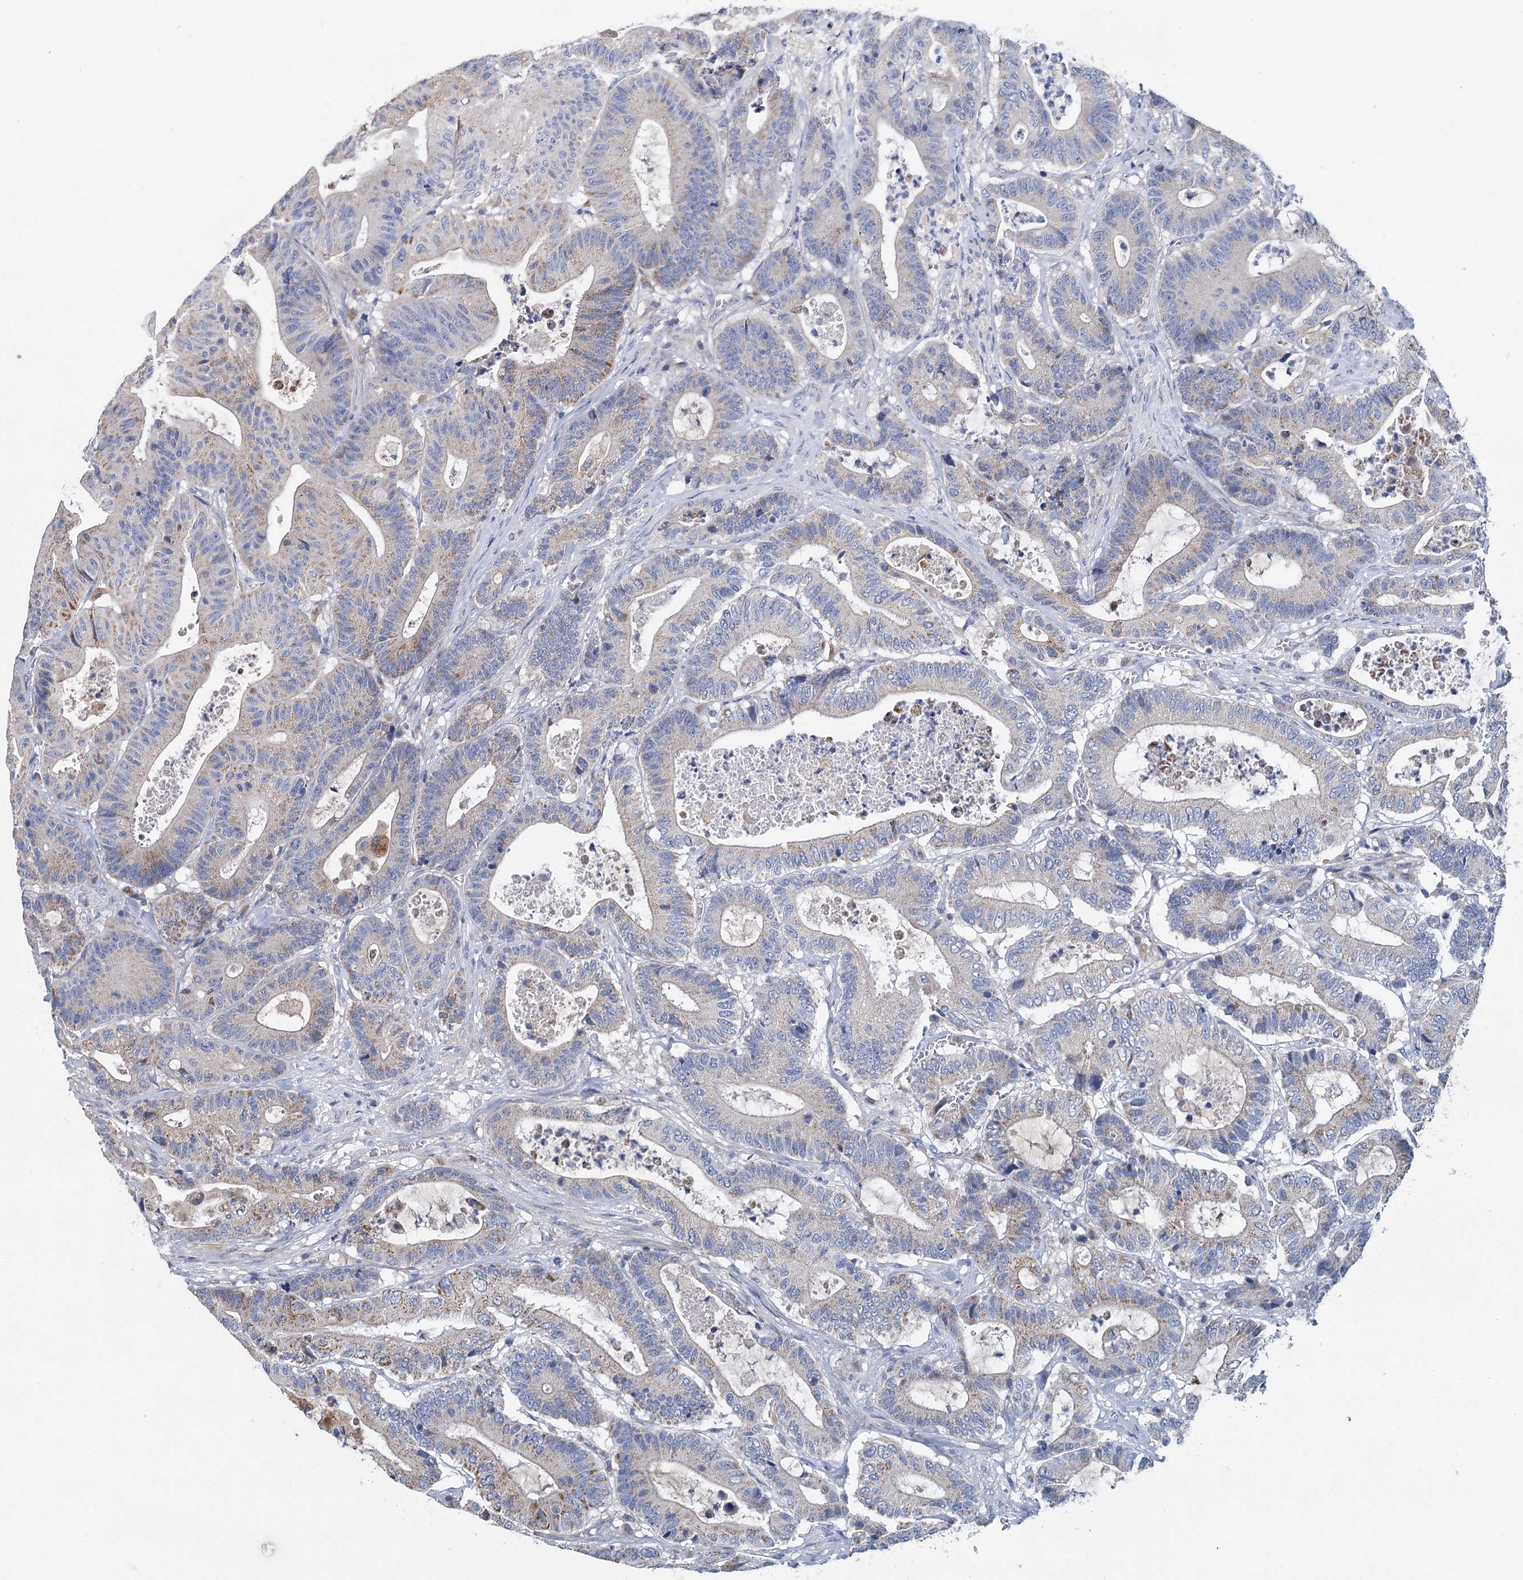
{"staining": {"intensity": "weak", "quantity": "25%-75%", "location": "cytoplasmic/membranous"}, "tissue": "colorectal cancer", "cell_type": "Tumor cells", "image_type": "cancer", "snomed": [{"axis": "morphology", "description": "Adenocarcinoma, NOS"}, {"axis": "topography", "description": "Colon"}], "caption": "The histopathology image reveals staining of adenocarcinoma (colorectal), revealing weak cytoplasmic/membranous protein expression (brown color) within tumor cells.", "gene": "ANKRD16", "patient": {"sex": "female", "age": 84}}